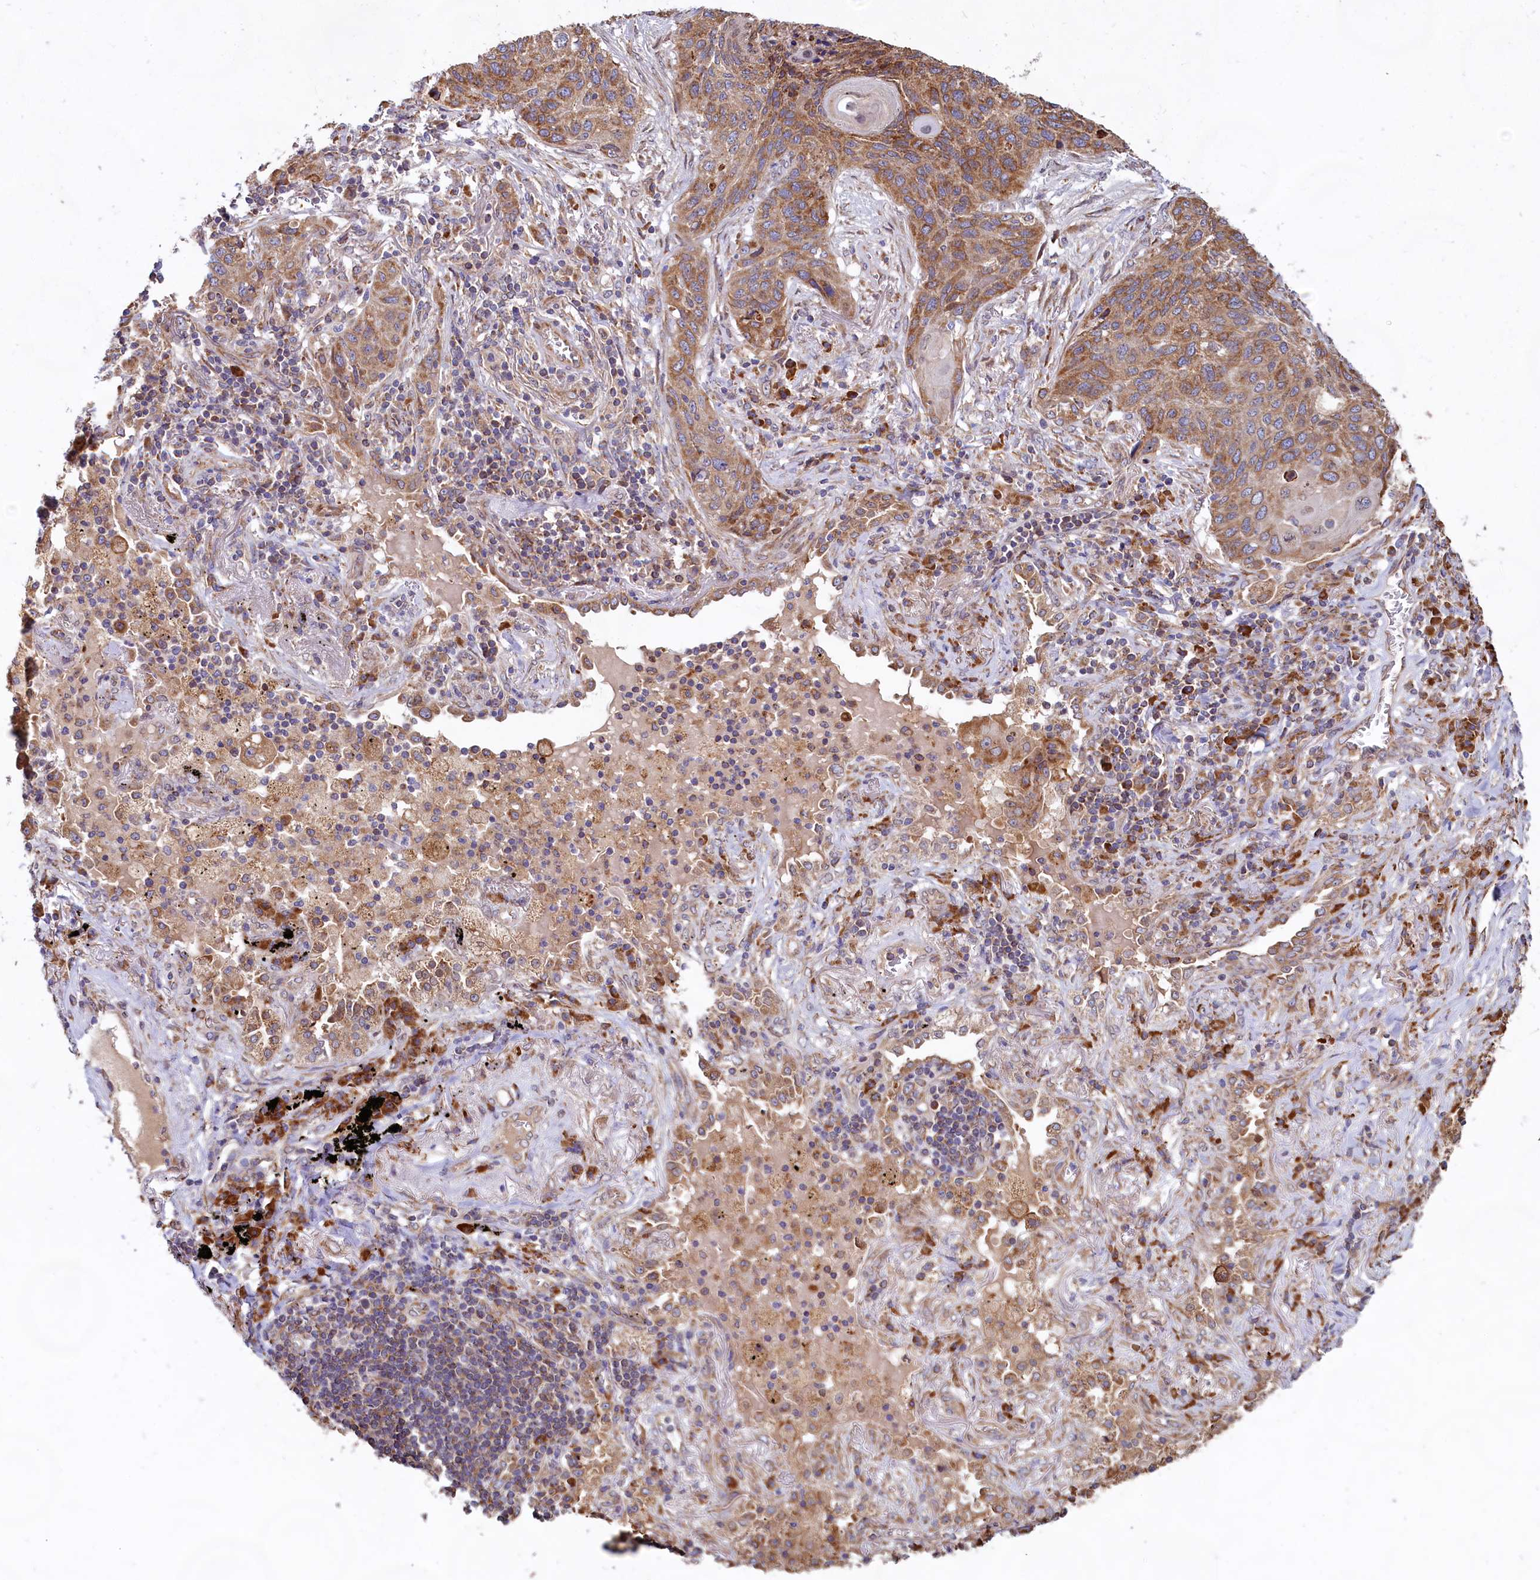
{"staining": {"intensity": "moderate", "quantity": ">75%", "location": "cytoplasmic/membranous"}, "tissue": "lung cancer", "cell_type": "Tumor cells", "image_type": "cancer", "snomed": [{"axis": "morphology", "description": "Squamous cell carcinoma, NOS"}, {"axis": "topography", "description": "Lung"}], "caption": "Immunohistochemistry (DAB (3,3'-diaminobenzidine)) staining of squamous cell carcinoma (lung) shows moderate cytoplasmic/membranous protein staining in about >75% of tumor cells.", "gene": "TBC1D19", "patient": {"sex": "female", "age": 63}}